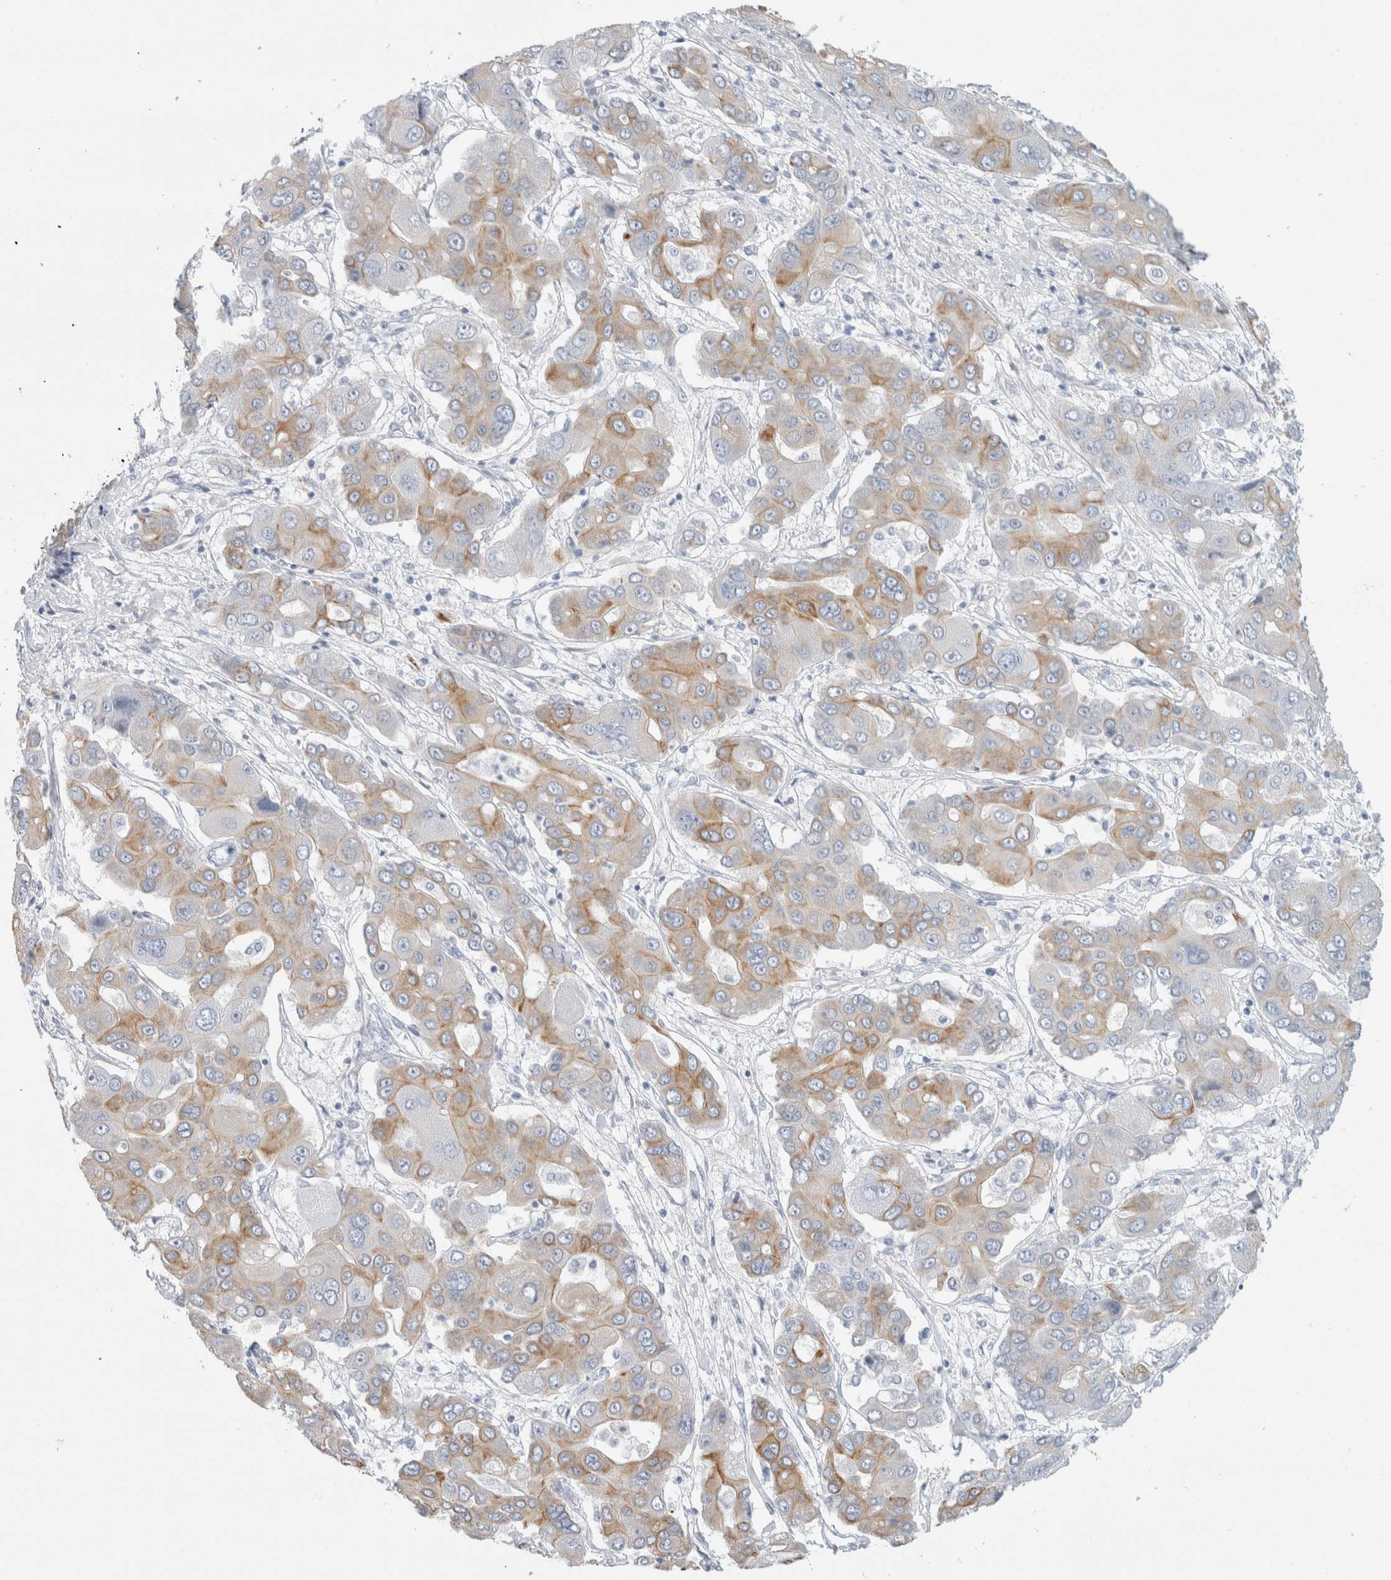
{"staining": {"intensity": "moderate", "quantity": "25%-75%", "location": "cytoplasmic/membranous"}, "tissue": "liver cancer", "cell_type": "Tumor cells", "image_type": "cancer", "snomed": [{"axis": "morphology", "description": "Cholangiocarcinoma"}, {"axis": "topography", "description": "Liver"}], "caption": "Liver cancer (cholangiocarcinoma) tissue reveals moderate cytoplasmic/membranous positivity in about 25%-75% of tumor cells", "gene": "RPH3AL", "patient": {"sex": "male", "age": 67}}